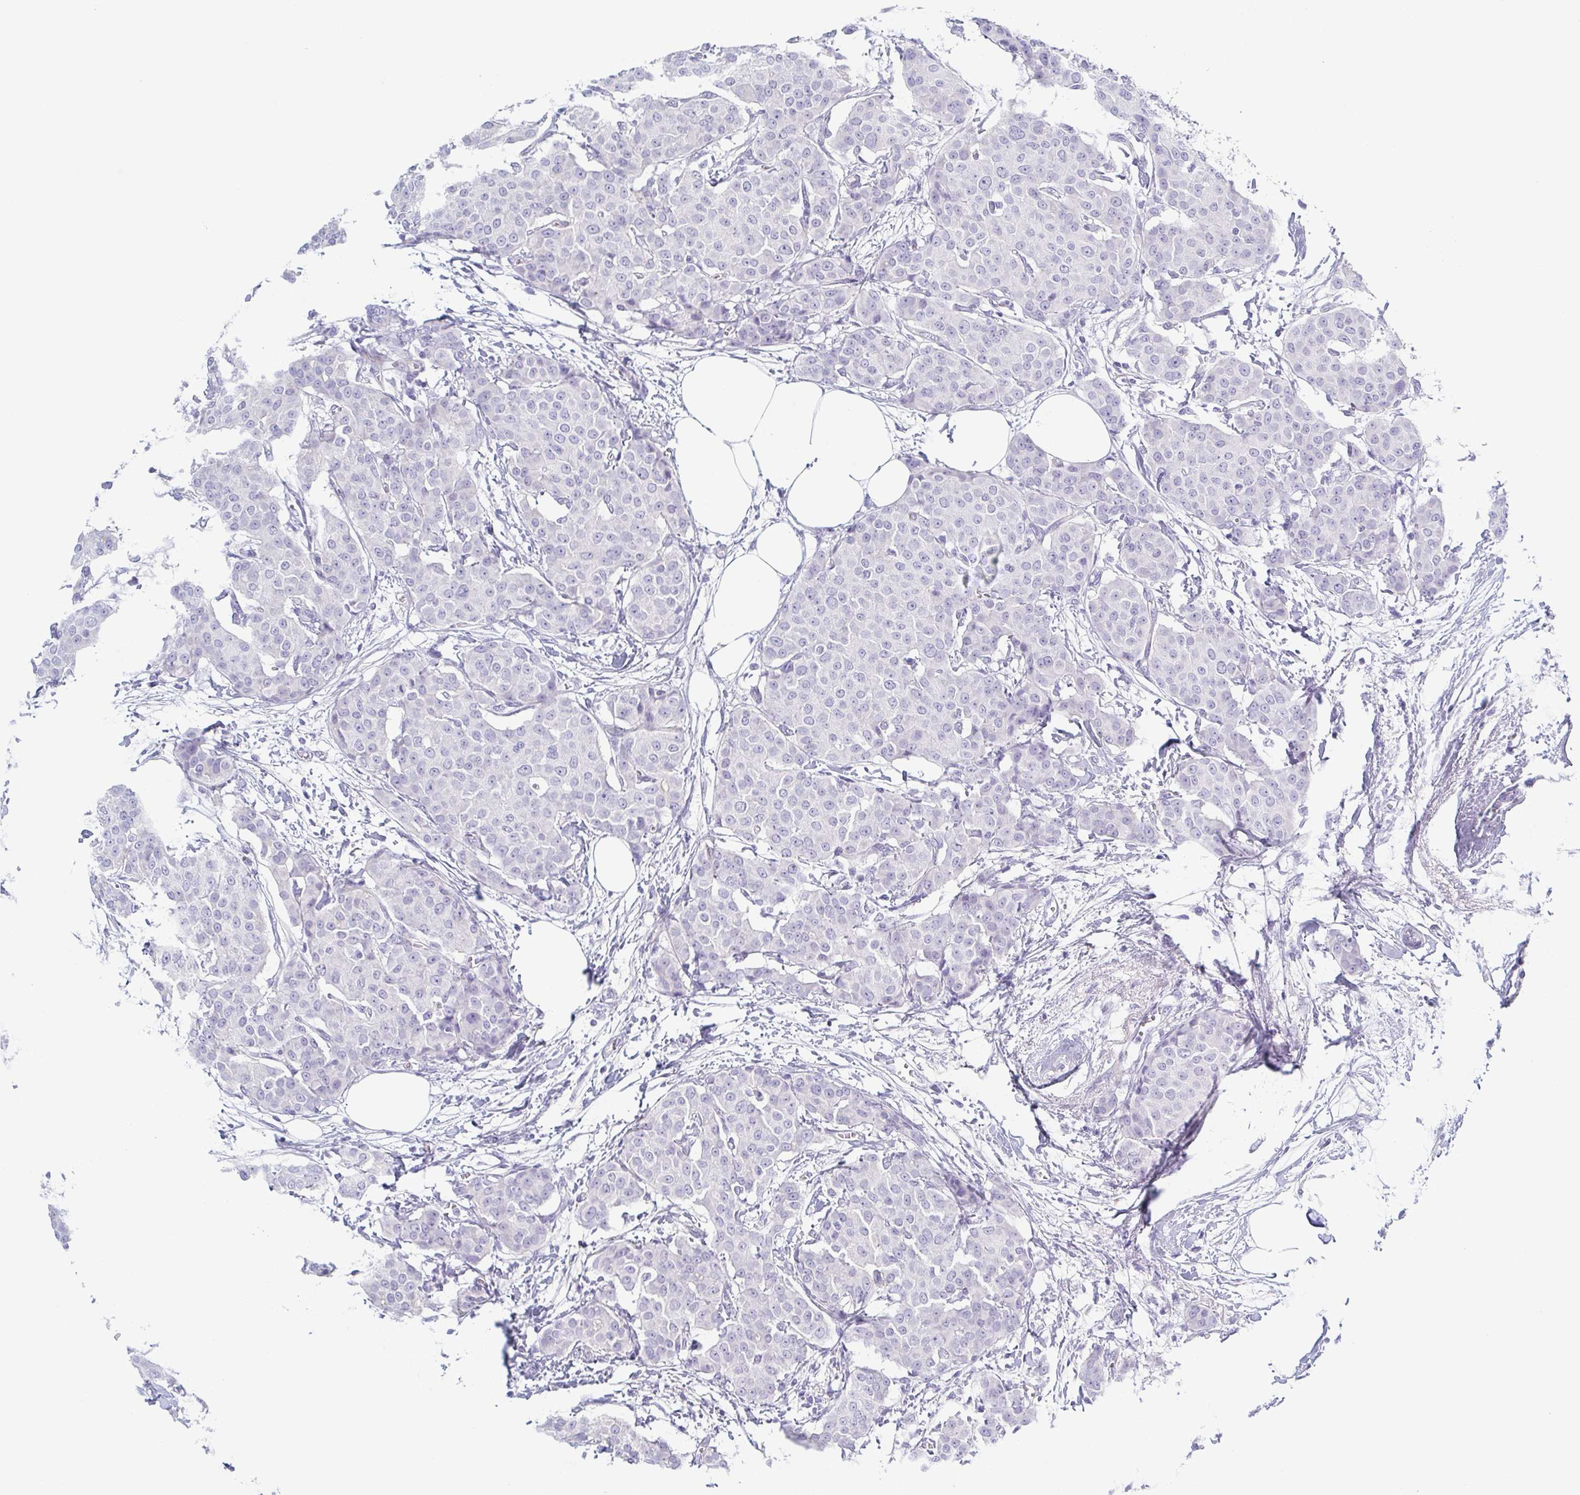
{"staining": {"intensity": "negative", "quantity": "none", "location": "none"}, "tissue": "breast cancer", "cell_type": "Tumor cells", "image_type": "cancer", "snomed": [{"axis": "morphology", "description": "Duct carcinoma"}, {"axis": "topography", "description": "Breast"}], "caption": "Tumor cells show no significant positivity in infiltrating ductal carcinoma (breast).", "gene": "DYNC1I1", "patient": {"sex": "female", "age": 91}}